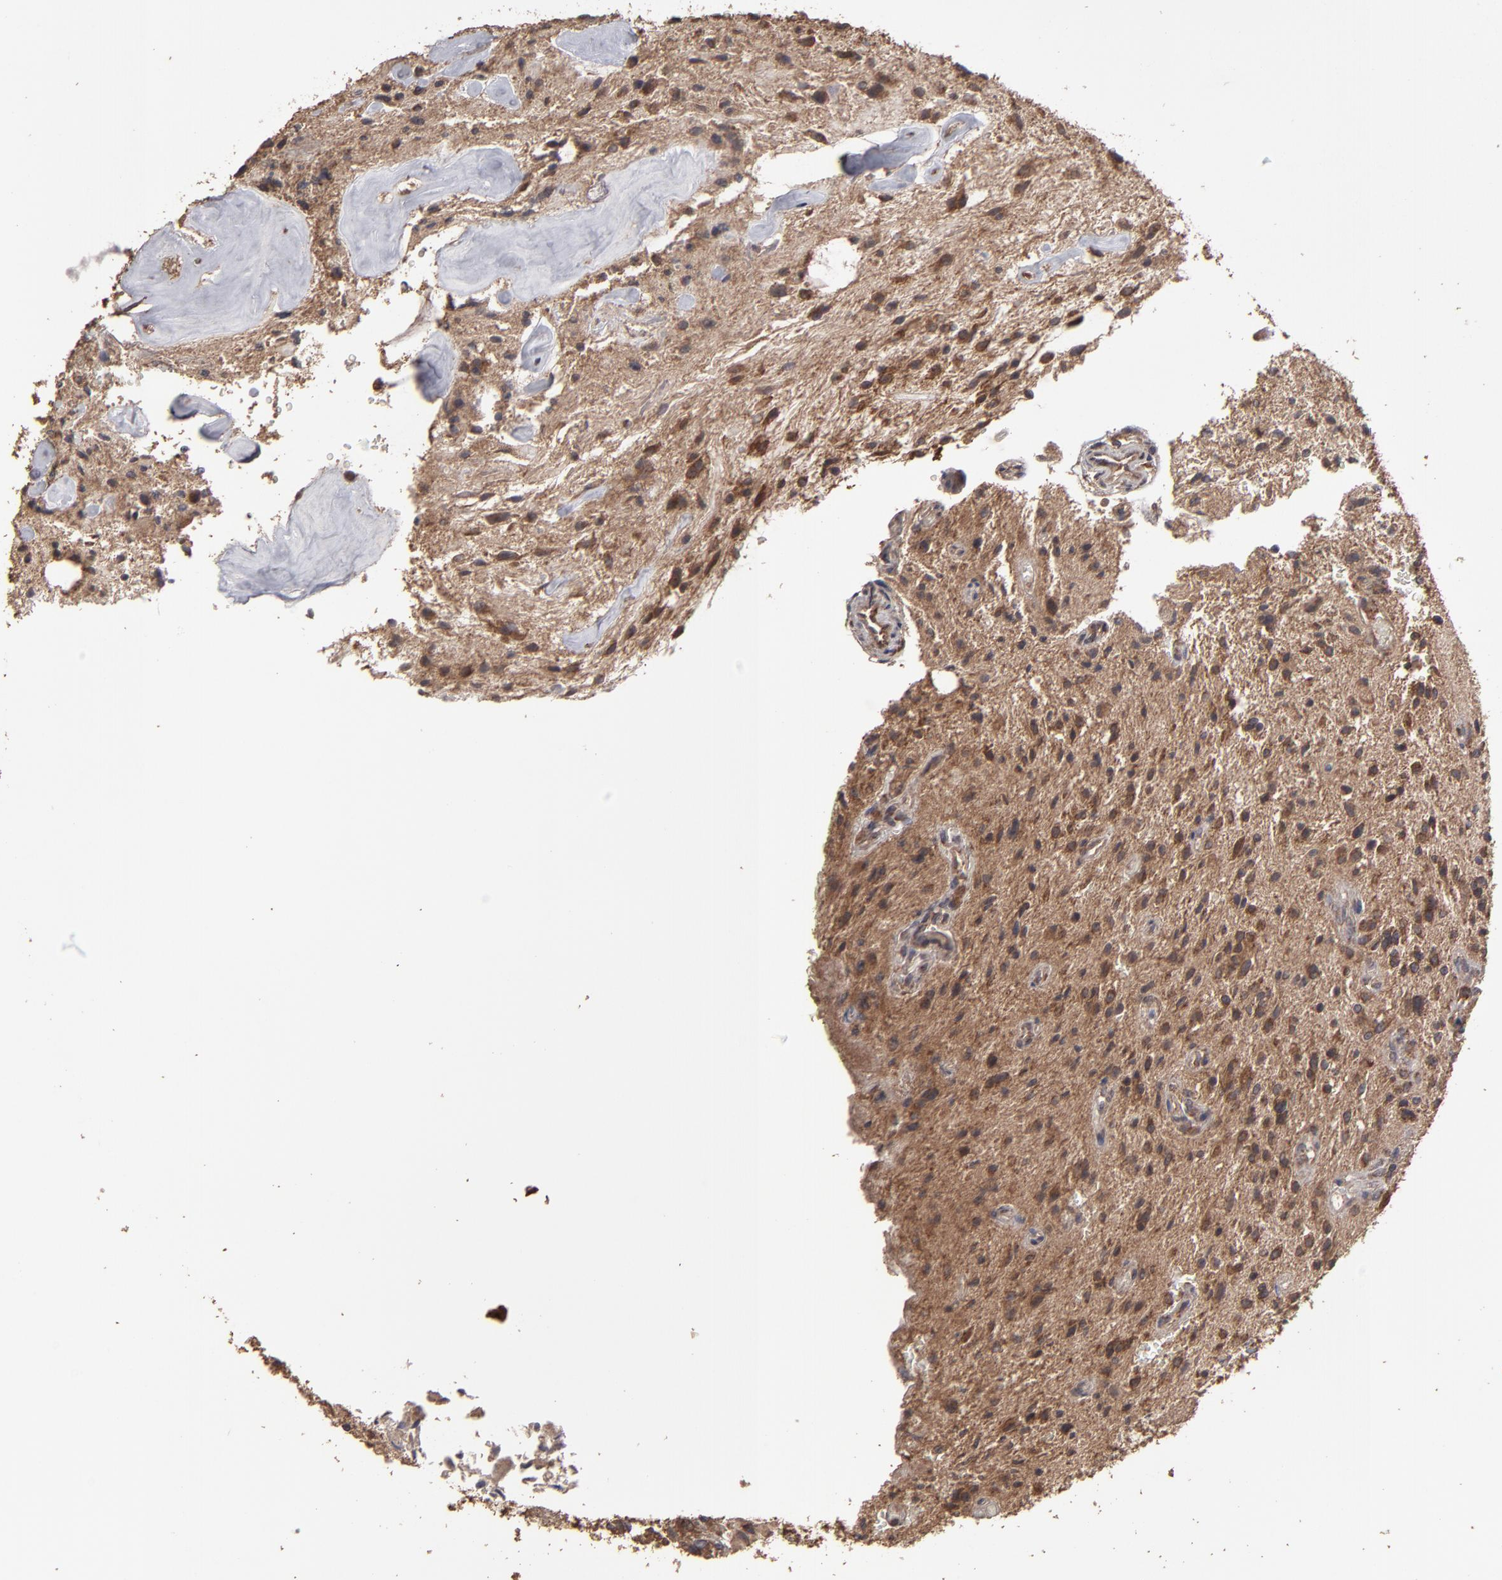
{"staining": {"intensity": "moderate", "quantity": ">75%", "location": "cytoplasmic/membranous"}, "tissue": "glioma", "cell_type": "Tumor cells", "image_type": "cancer", "snomed": [{"axis": "morphology", "description": "Glioma, malignant, NOS"}, {"axis": "topography", "description": "Cerebellum"}], "caption": "Immunohistochemistry (IHC) photomicrograph of human glioma stained for a protein (brown), which demonstrates medium levels of moderate cytoplasmic/membranous expression in approximately >75% of tumor cells.", "gene": "MMP2", "patient": {"sex": "female", "age": 10}}